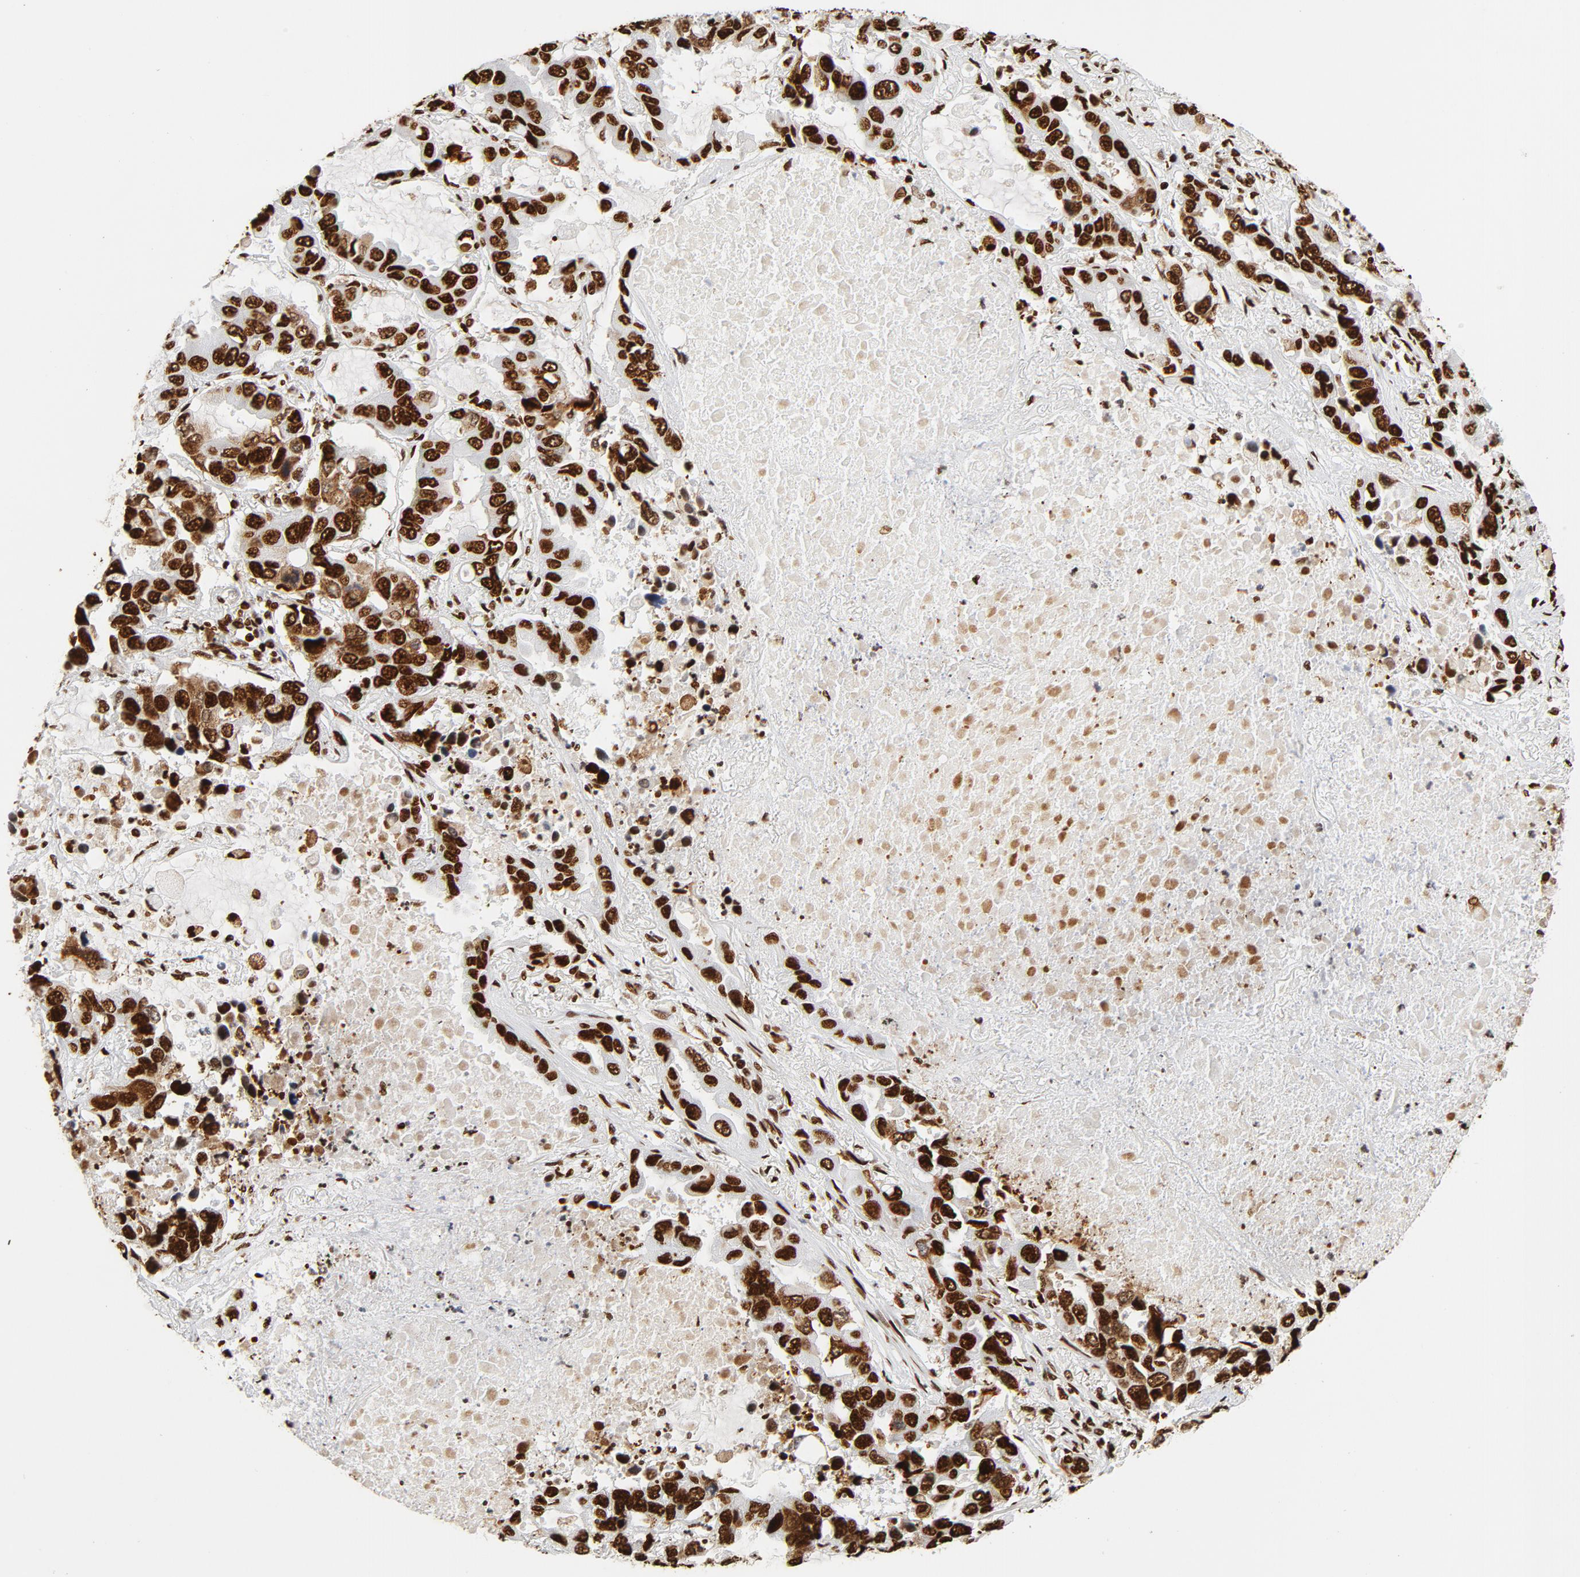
{"staining": {"intensity": "strong", "quantity": ">75%", "location": "nuclear"}, "tissue": "lung cancer", "cell_type": "Tumor cells", "image_type": "cancer", "snomed": [{"axis": "morphology", "description": "Adenocarcinoma, NOS"}, {"axis": "topography", "description": "Lung"}], "caption": "Tumor cells show high levels of strong nuclear staining in about >75% of cells in human lung cancer (adenocarcinoma).", "gene": "XRCC6", "patient": {"sex": "male", "age": 64}}